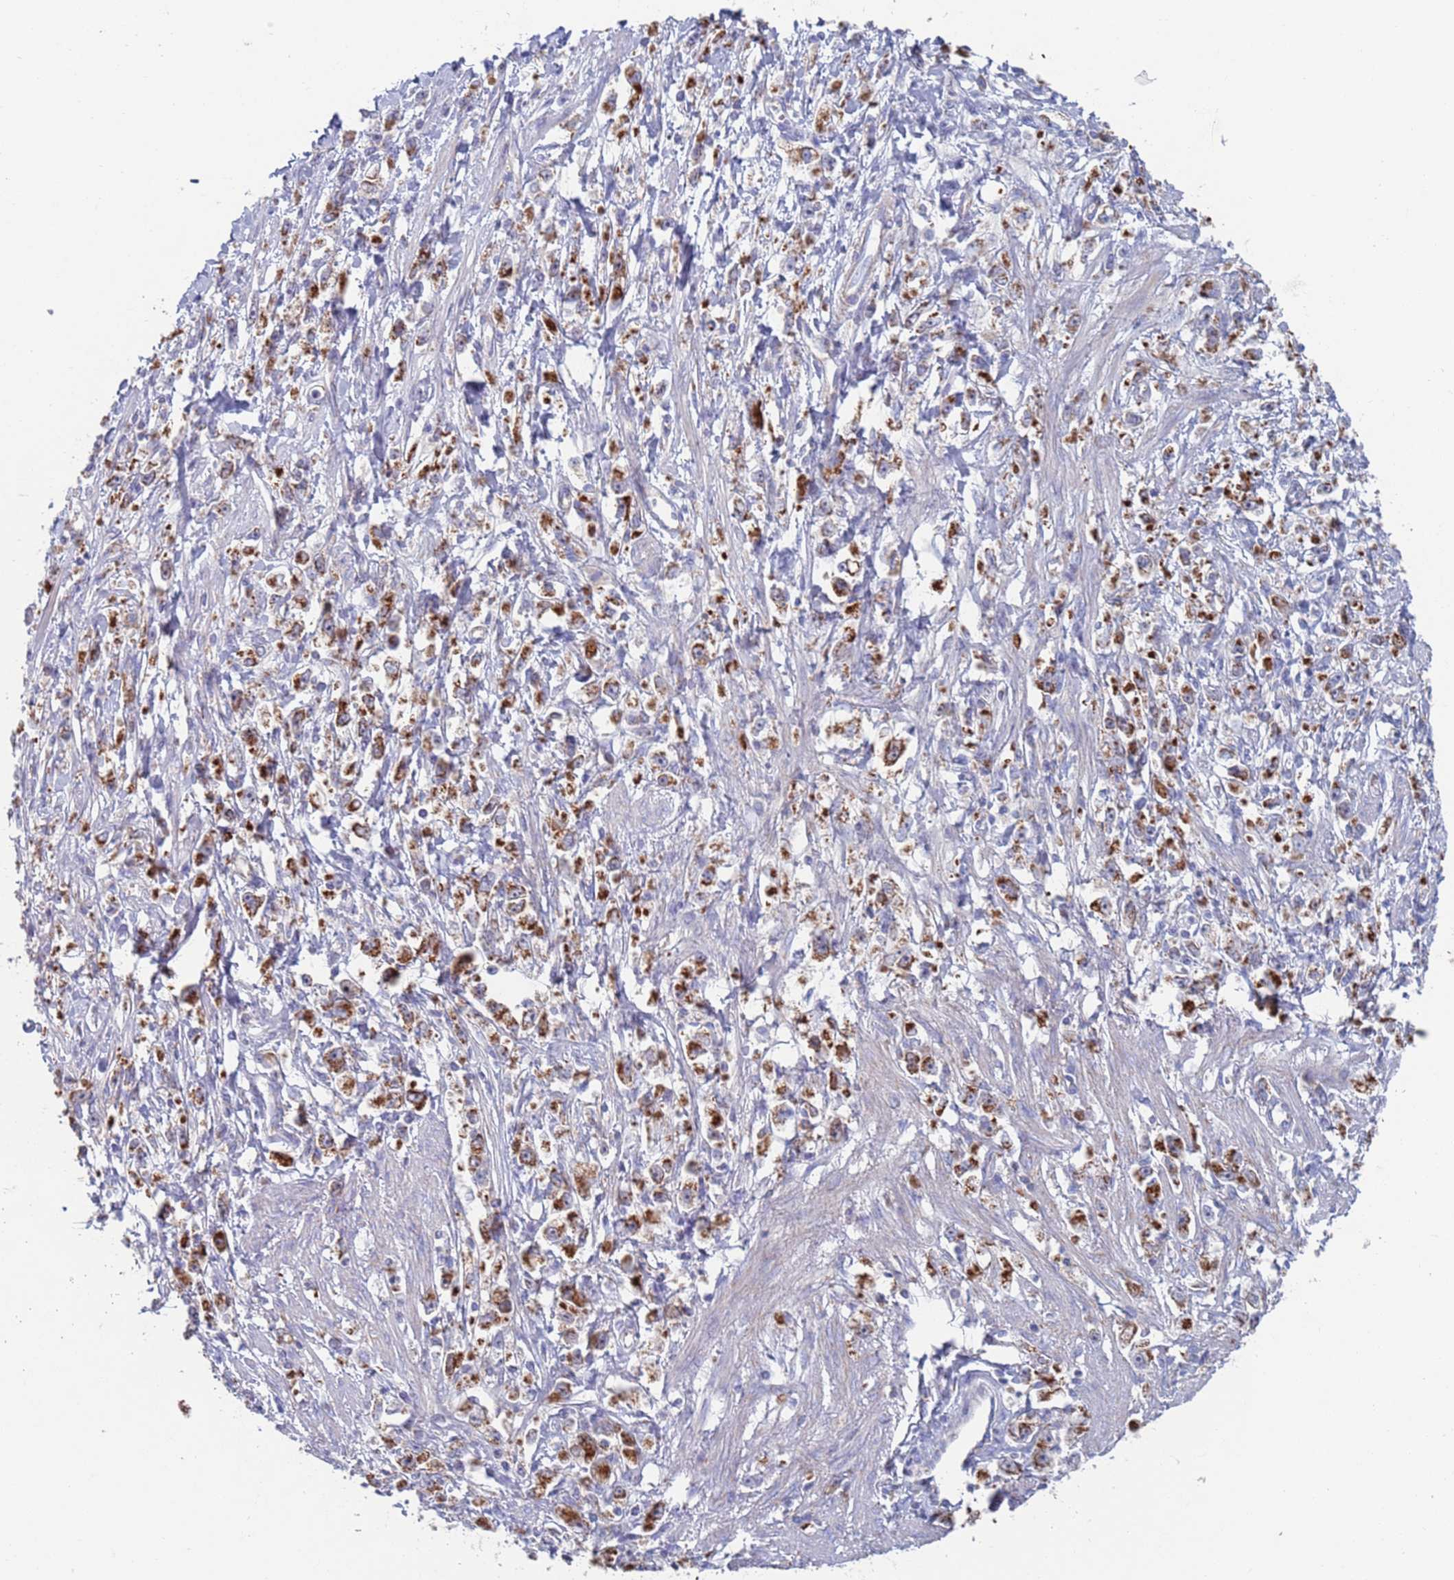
{"staining": {"intensity": "strong", "quantity": ">75%", "location": "cytoplasmic/membranous"}, "tissue": "stomach cancer", "cell_type": "Tumor cells", "image_type": "cancer", "snomed": [{"axis": "morphology", "description": "Adenocarcinoma, NOS"}, {"axis": "topography", "description": "Stomach"}], "caption": "DAB immunohistochemical staining of human stomach cancer reveals strong cytoplasmic/membranous protein staining in about >75% of tumor cells. Immunohistochemistry stains the protein in brown and the nuclei are stained blue.", "gene": "MRPL22", "patient": {"sex": "female", "age": 59}}